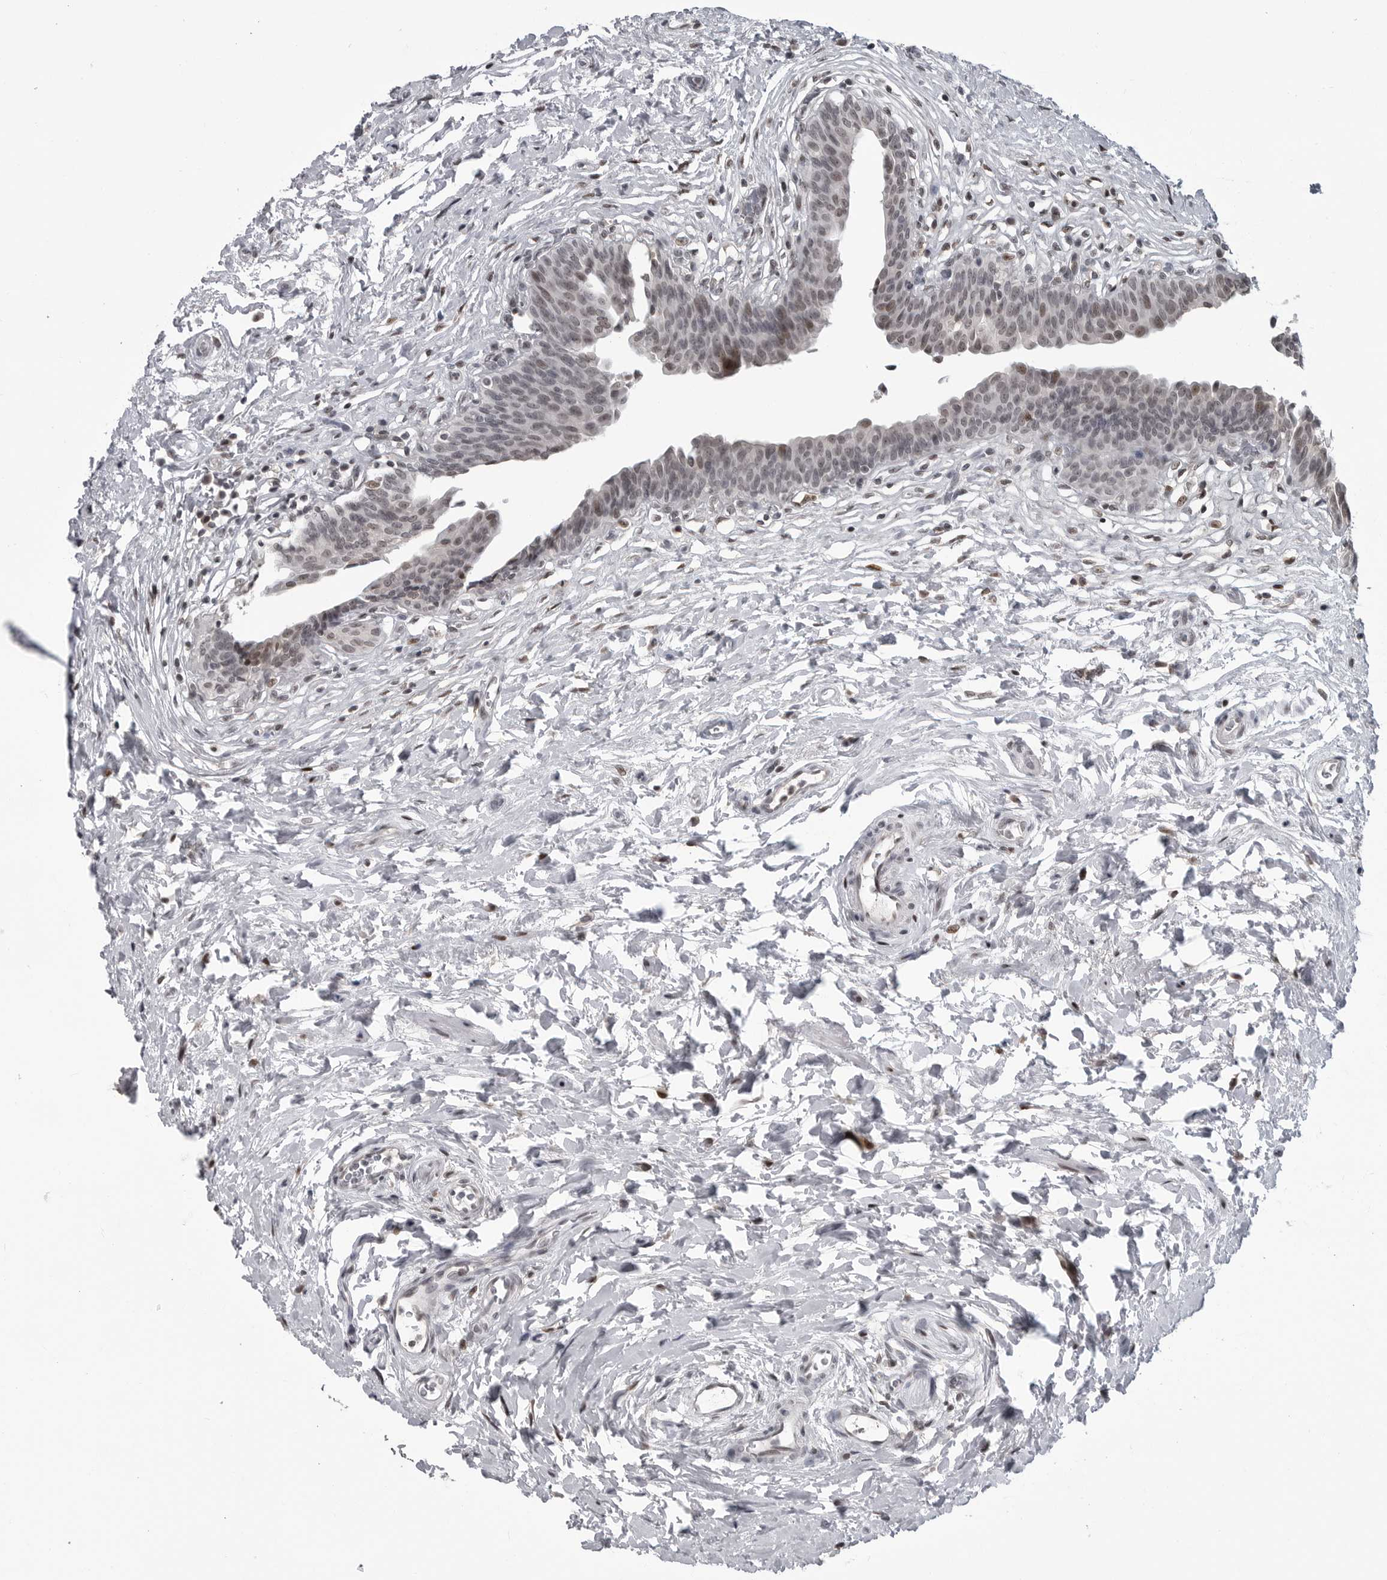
{"staining": {"intensity": "weak", "quantity": "25%-75%", "location": "nuclear"}, "tissue": "urinary bladder", "cell_type": "Urothelial cells", "image_type": "normal", "snomed": [{"axis": "morphology", "description": "Normal tissue, NOS"}, {"axis": "topography", "description": "Urinary bladder"}], "caption": "This is an image of immunohistochemistry staining of unremarkable urinary bladder, which shows weak expression in the nuclear of urothelial cells.", "gene": "C8orf58", "patient": {"sex": "male", "age": 83}}